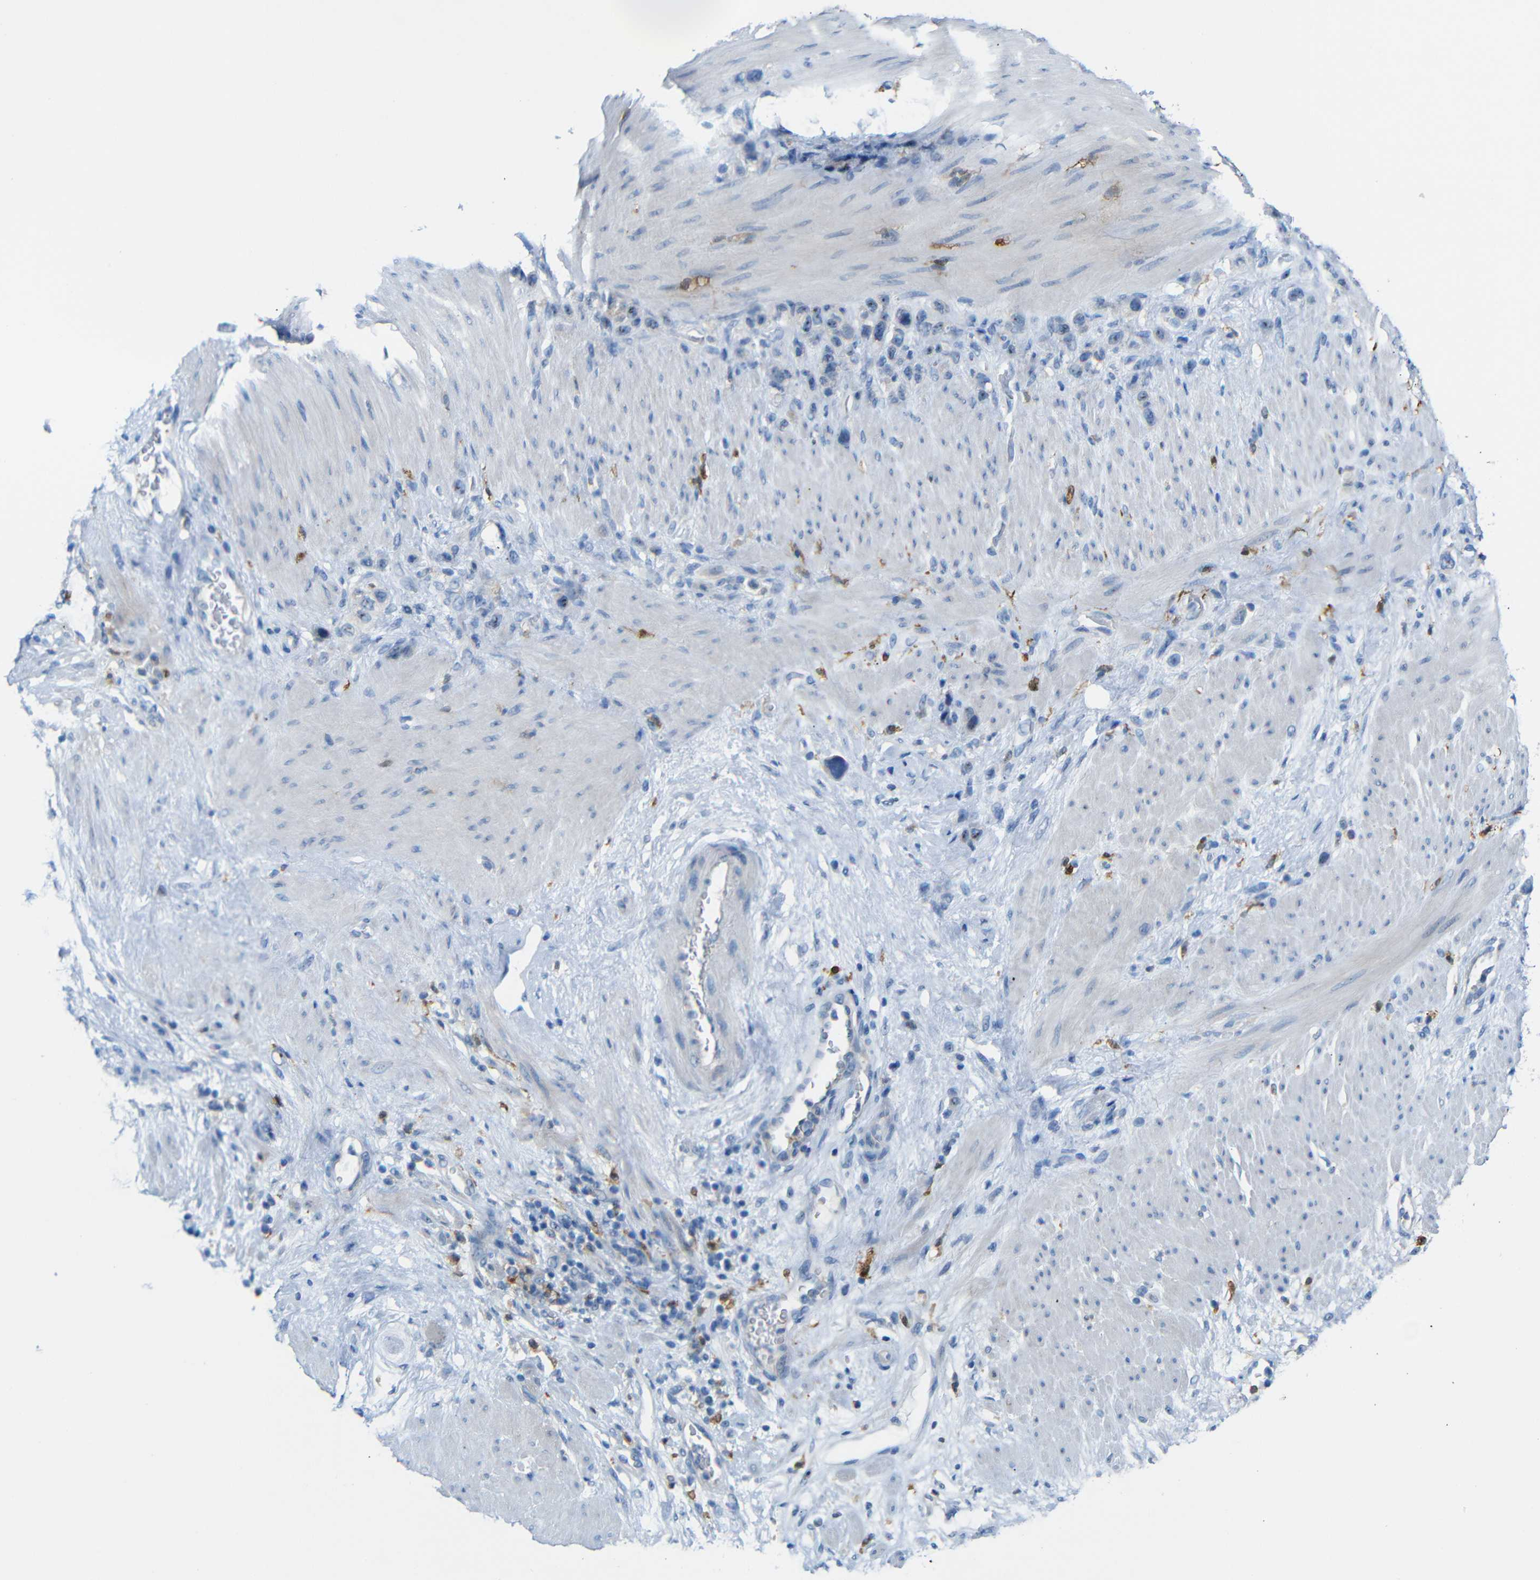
{"staining": {"intensity": "moderate", "quantity": "25%-75%", "location": "nuclear"}, "tissue": "stomach cancer", "cell_type": "Tumor cells", "image_type": "cancer", "snomed": [{"axis": "morphology", "description": "Adenocarcinoma, NOS"}, {"axis": "morphology", "description": "Adenocarcinoma, High grade"}, {"axis": "topography", "description": "Stomach, upper"}, {"axis": "topography", "description": "Stomach, lower"}], "caption": "Protein expression analysis of human stomach cancer (adenocarcinoma) reveals moderate nuclear positivity in about 25%-75% of tumor cells. (DAB (3,3'-diaminobenzidine) = brown stain, brightfield microscopy at high magnification).", "gene": "C1orf210", "patient": {"sex": "female", "age": 65}}